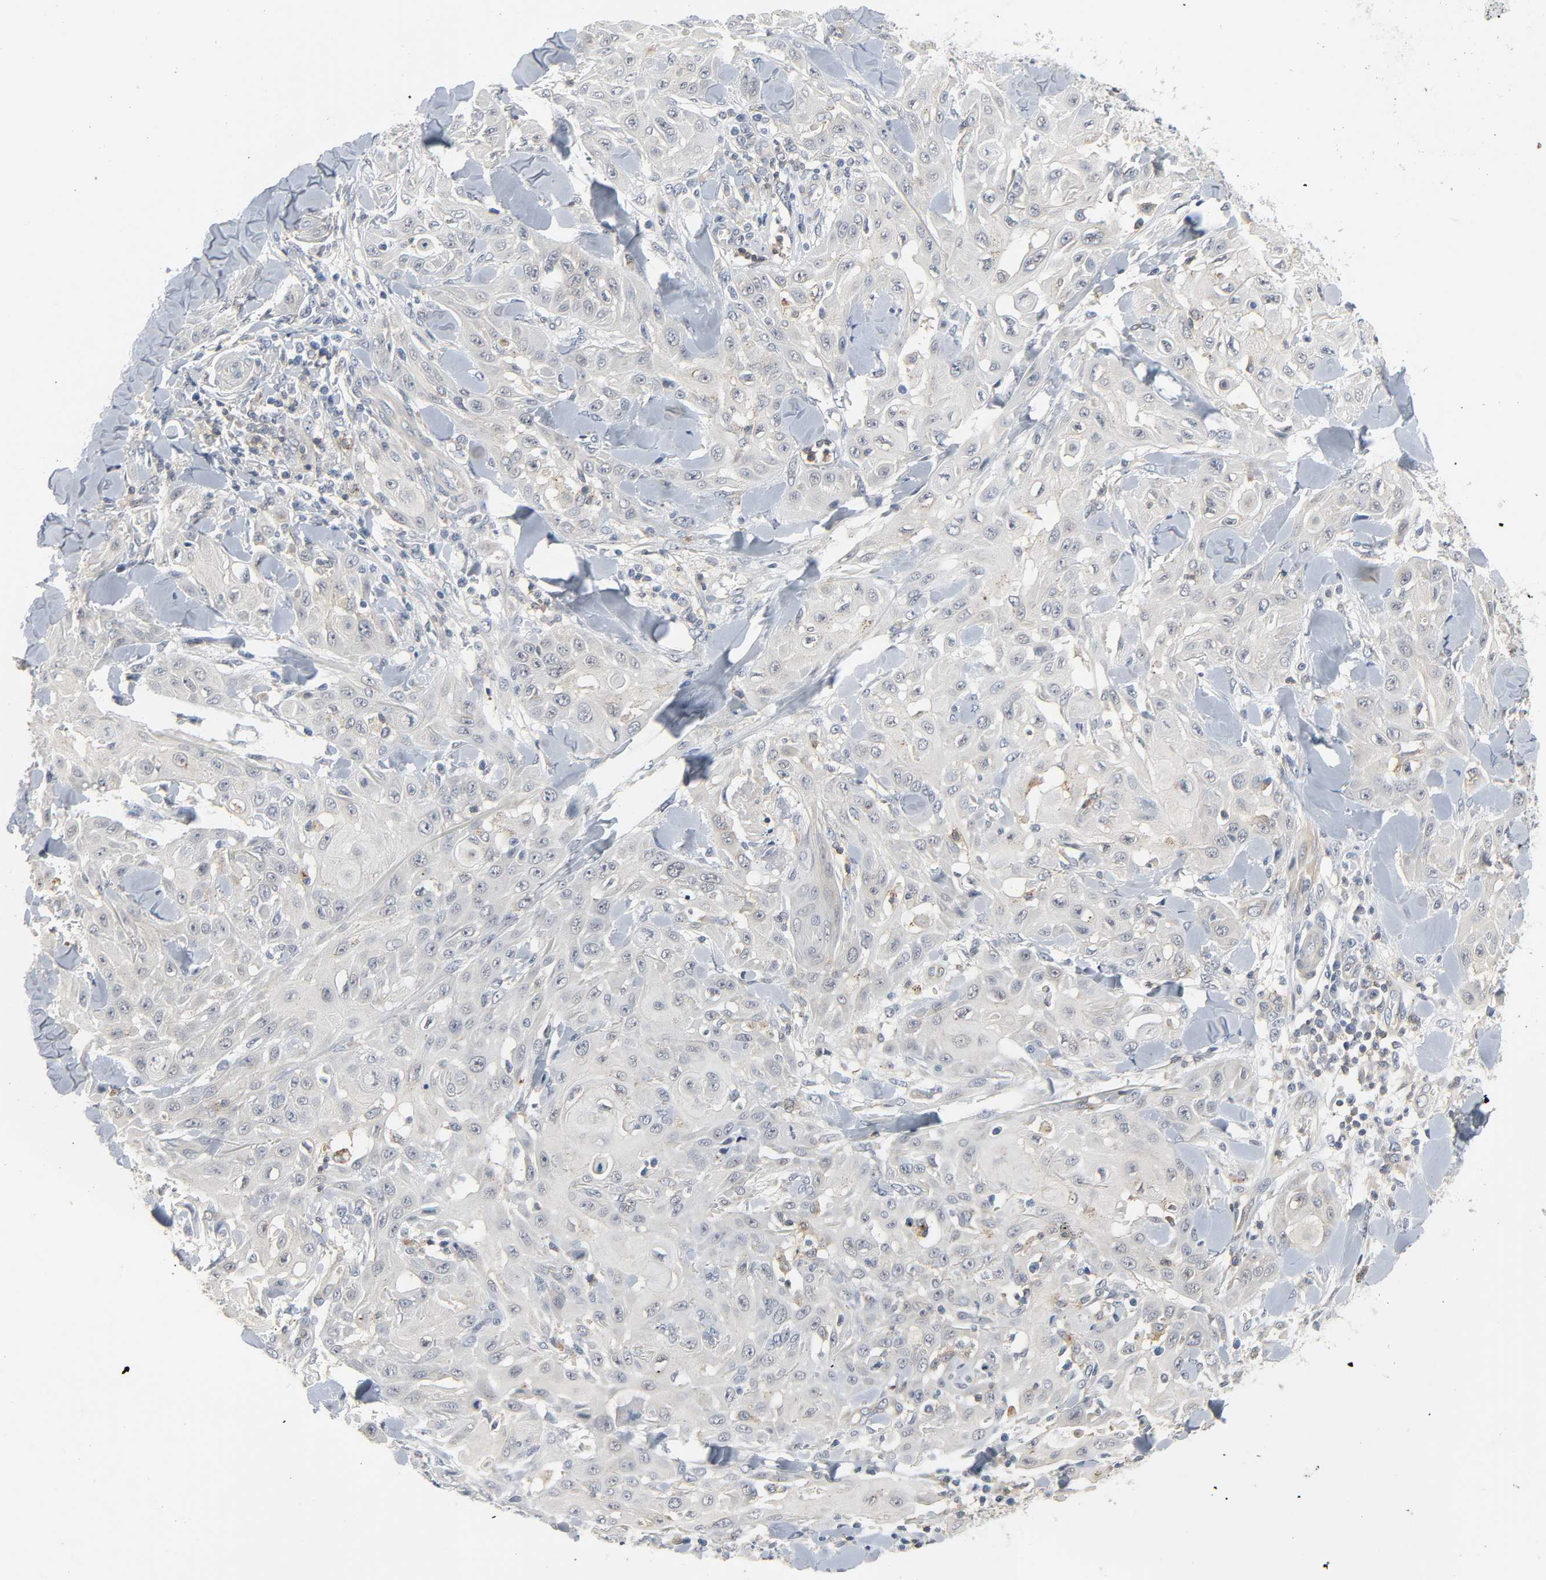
{"staining": {"intensity": "negative", "quantity": "none", "location": "none"}, "tissue": "skin cancer", "cell_type": "Tumor cells", "image_type": "cancer", "snomed": [{"axis": "morphology", "description": "Squamous cell carcinoma, NOS"}, {"axis": "topography", "description": "Skin"}], "caption": "Immunohistochemistry (IHC) of skin squamous cell carcinoma shows no expression in tumor cells.", "gene": "CD4", "patient": {"sex": "male", "age": 24}}